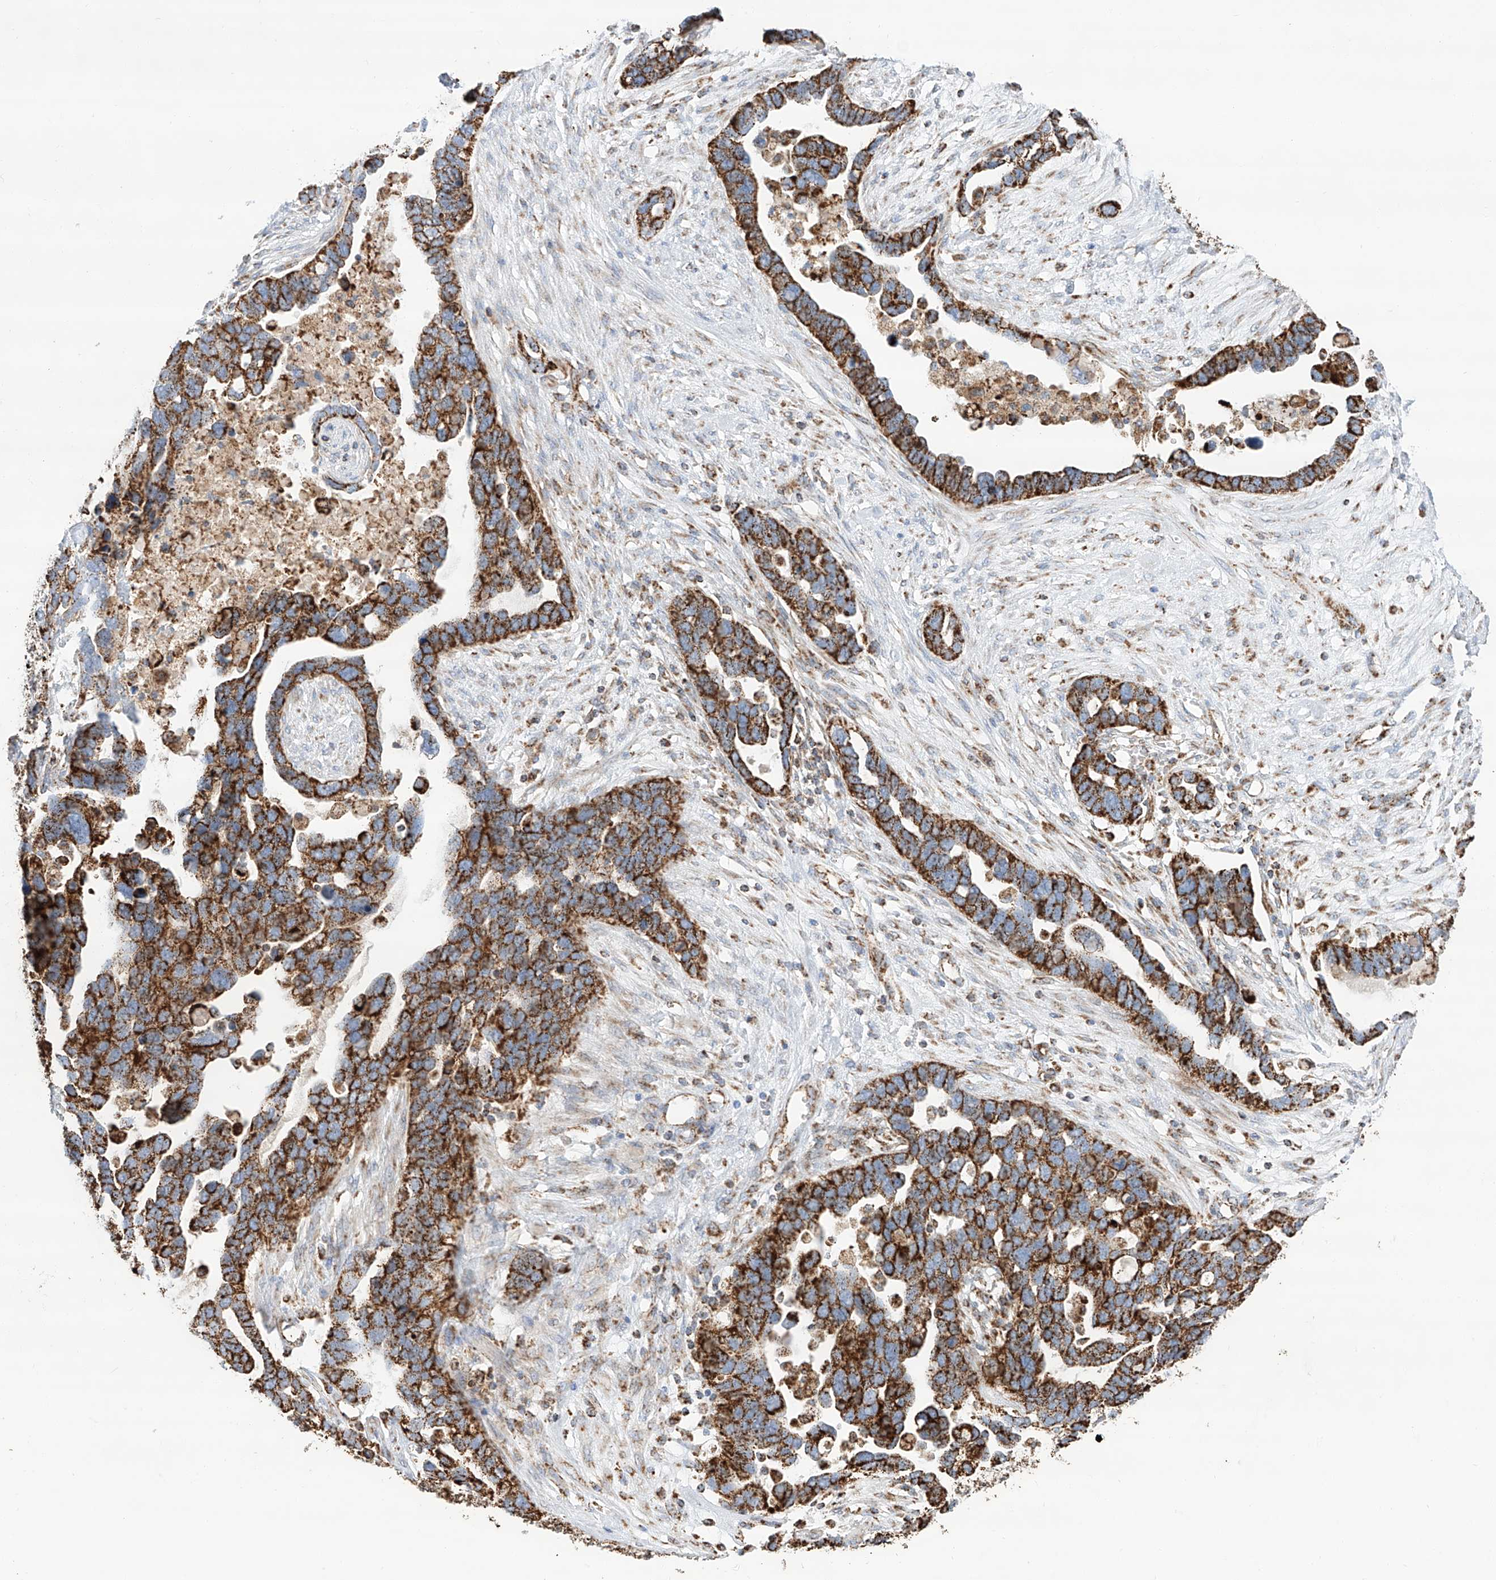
{"staining": {"intensity": "strong", "quantity": ">75%", "location": "cytoplasmic/membranous"}, "tissue": "ovarian cancer", "cell_type": "Tumor cells", "image_type": "cancer", "snomed": [{"axis": "morphology", "description": "Cystadenocarcinoma, serous, NOS"}, {"axis": "topography", "description": "Ovary"}], "caption": "IHC of ovarian cancer (serous cystadenocarcinoma) reveals high levels of strong cytoplasmic/membranous staining in about >75% of tumor cells. (DAB (3,3'-diaminobenzidine) IHC with brightfield microscopy, high magnification).", "gene": "TTC27", "patient": {"sex": "female", "age": 54}}